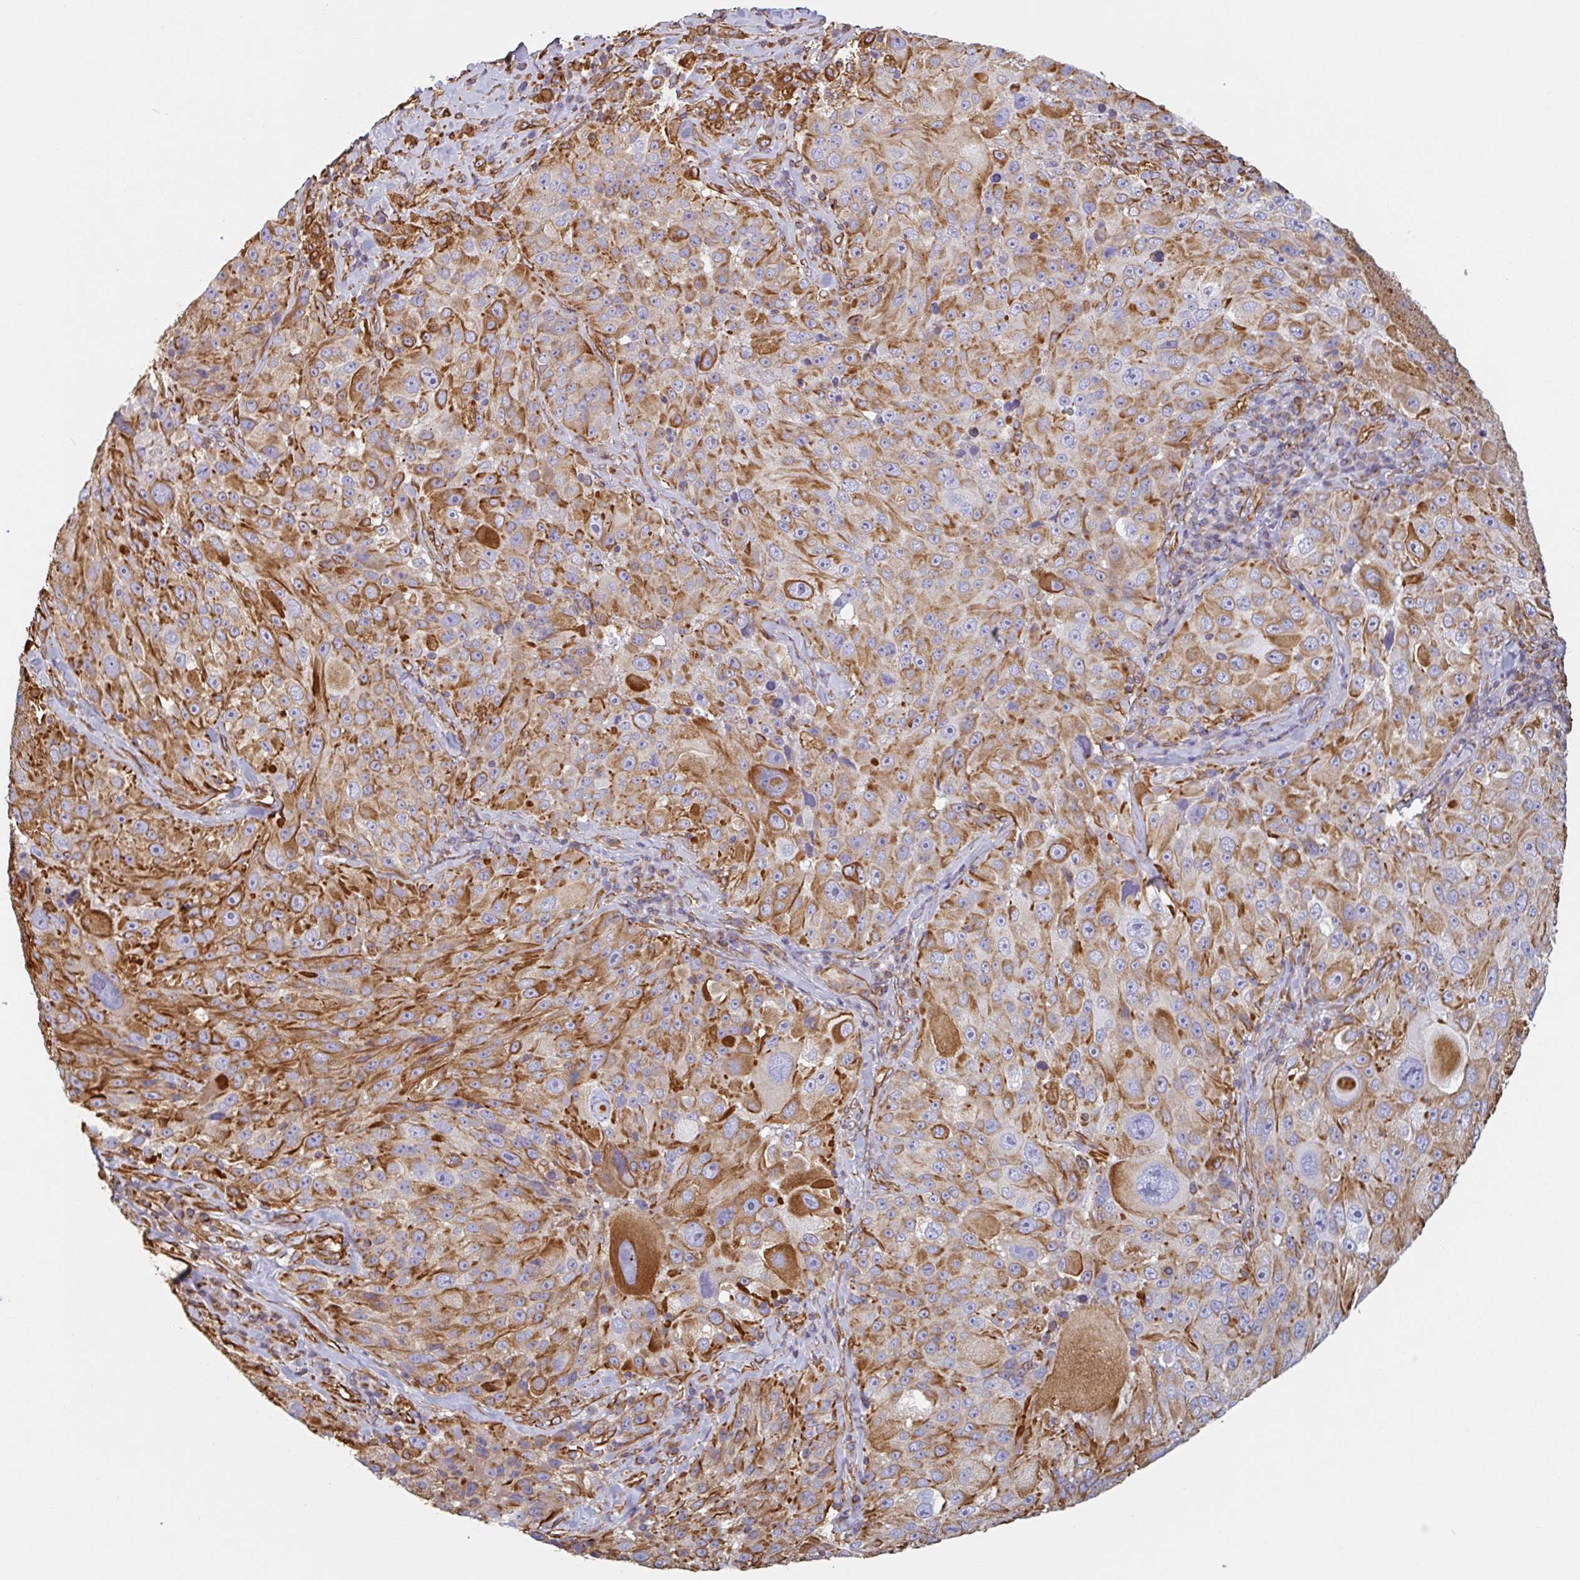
{"staining": {"intensity": "strong", "quantity": ">75%", "location": "cytoplasmic/membranous"}, "tissue": "melanoma", "cell_type": "Tumor cells", "image_type": "cancer", "snomed": [{"axis": "morphology", "description": "Malignant melanoma, Metastatic site"}, {"axis": "topography", "description": "Lymph node"}], "caption": "Malignant melanoma (metastatic site) was stained to show a protein in brown. There is high levels of strong cytoplasmic/membranous positivity in about >75% of tumor cells.", "gene": "PPFIA1", "patient": {"sex": "male", "age": 62}}